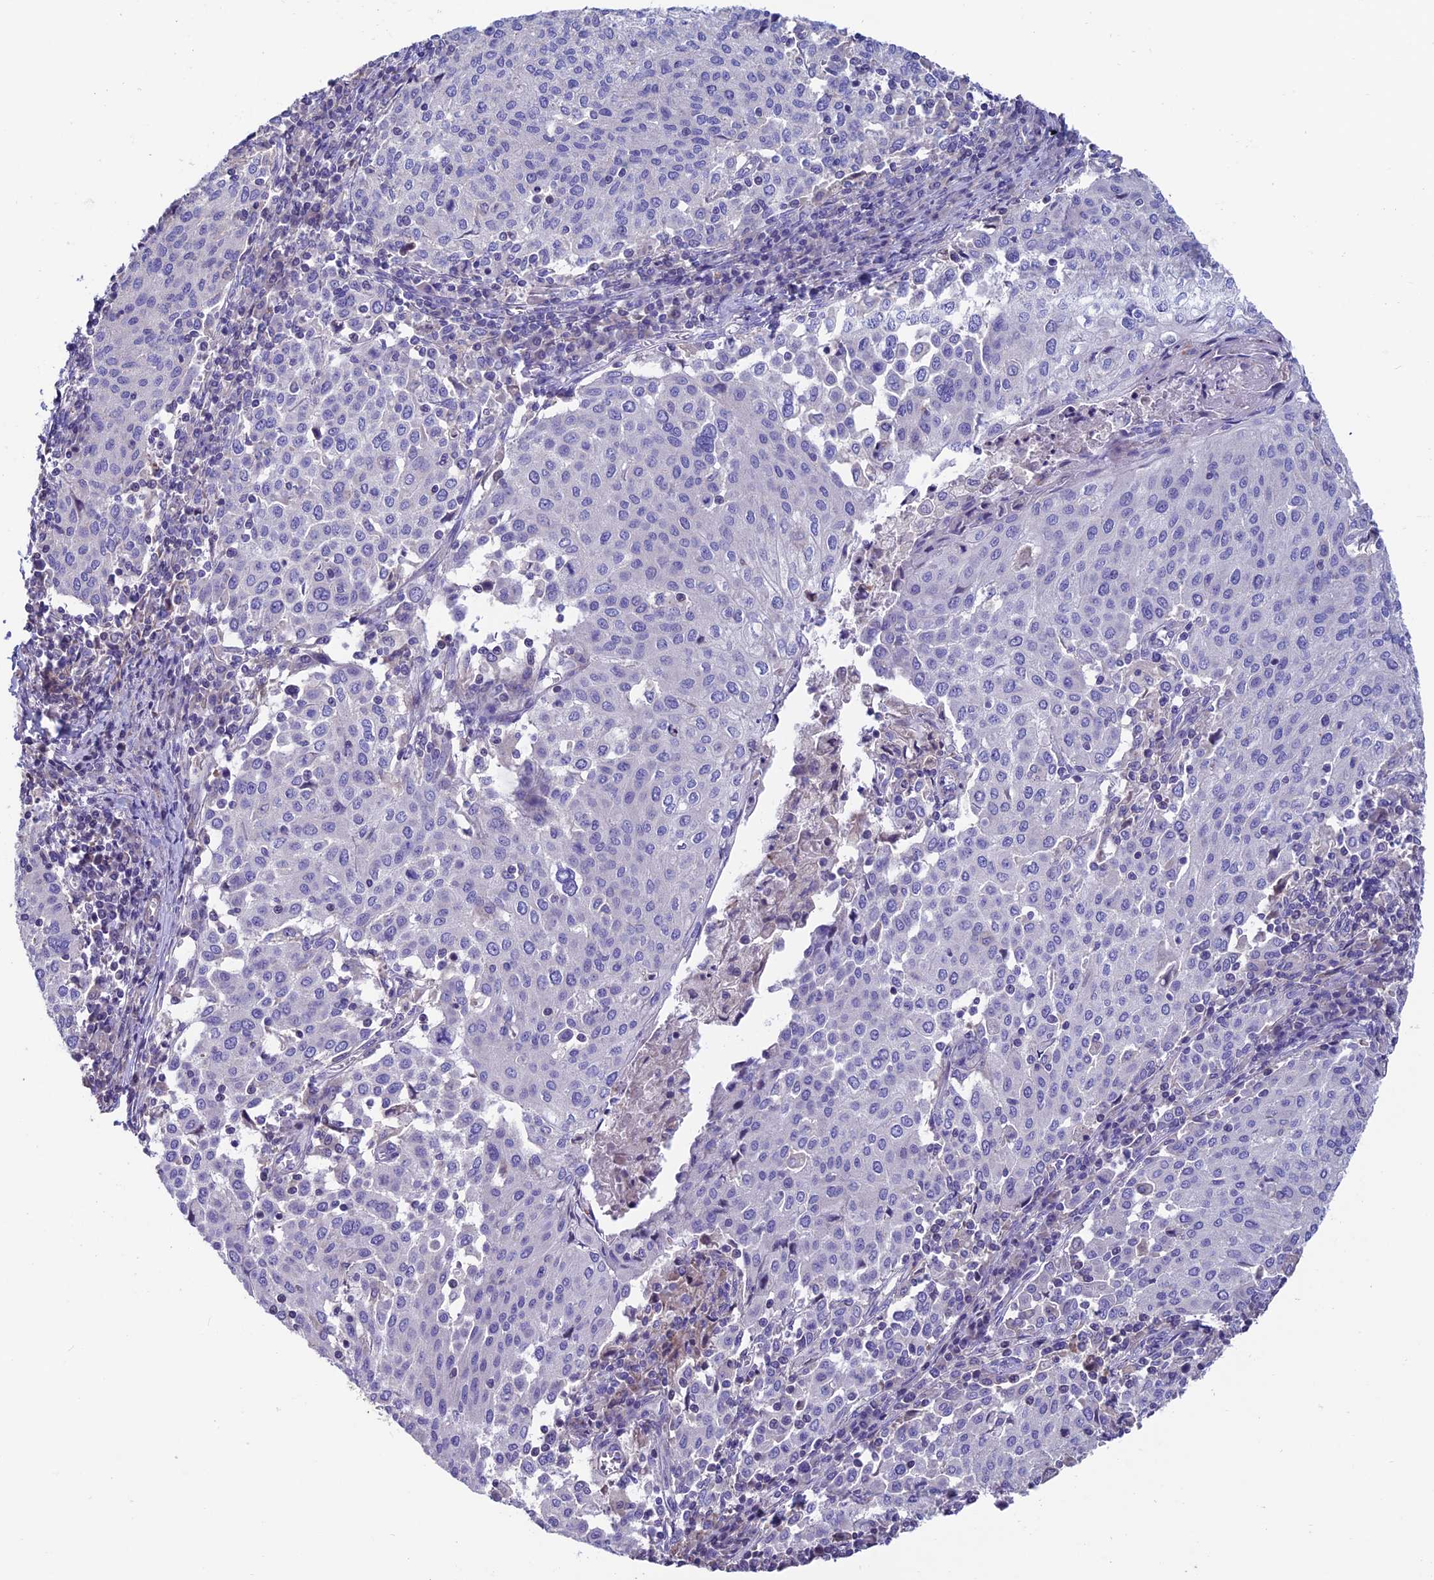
{"staining": {"intensity": "negative", "quantity": "none", "location": "none"}, "tissue": "cervical cancer", "cell_type": "Tumor cells", "image_type": "cancer", "snomed": [{"axis": "morphology", "description": "Squamous cell carcinoma, NOS"}, {"axis": "topography", "description": "Cervix"}], "caption": "Immunohistochemistry micrograph of human cervical cancer (squamous cell carcinoma) stained for a protein (brown), which reveals no positivity in tumor cells. Brightfield microscopy of immunohistochemistry stained with DAB (brown) and hematoxylin (blue), captured at high magnification.", "gene": "FAM178B", "patient": {"sex": "female", "age": 46}}